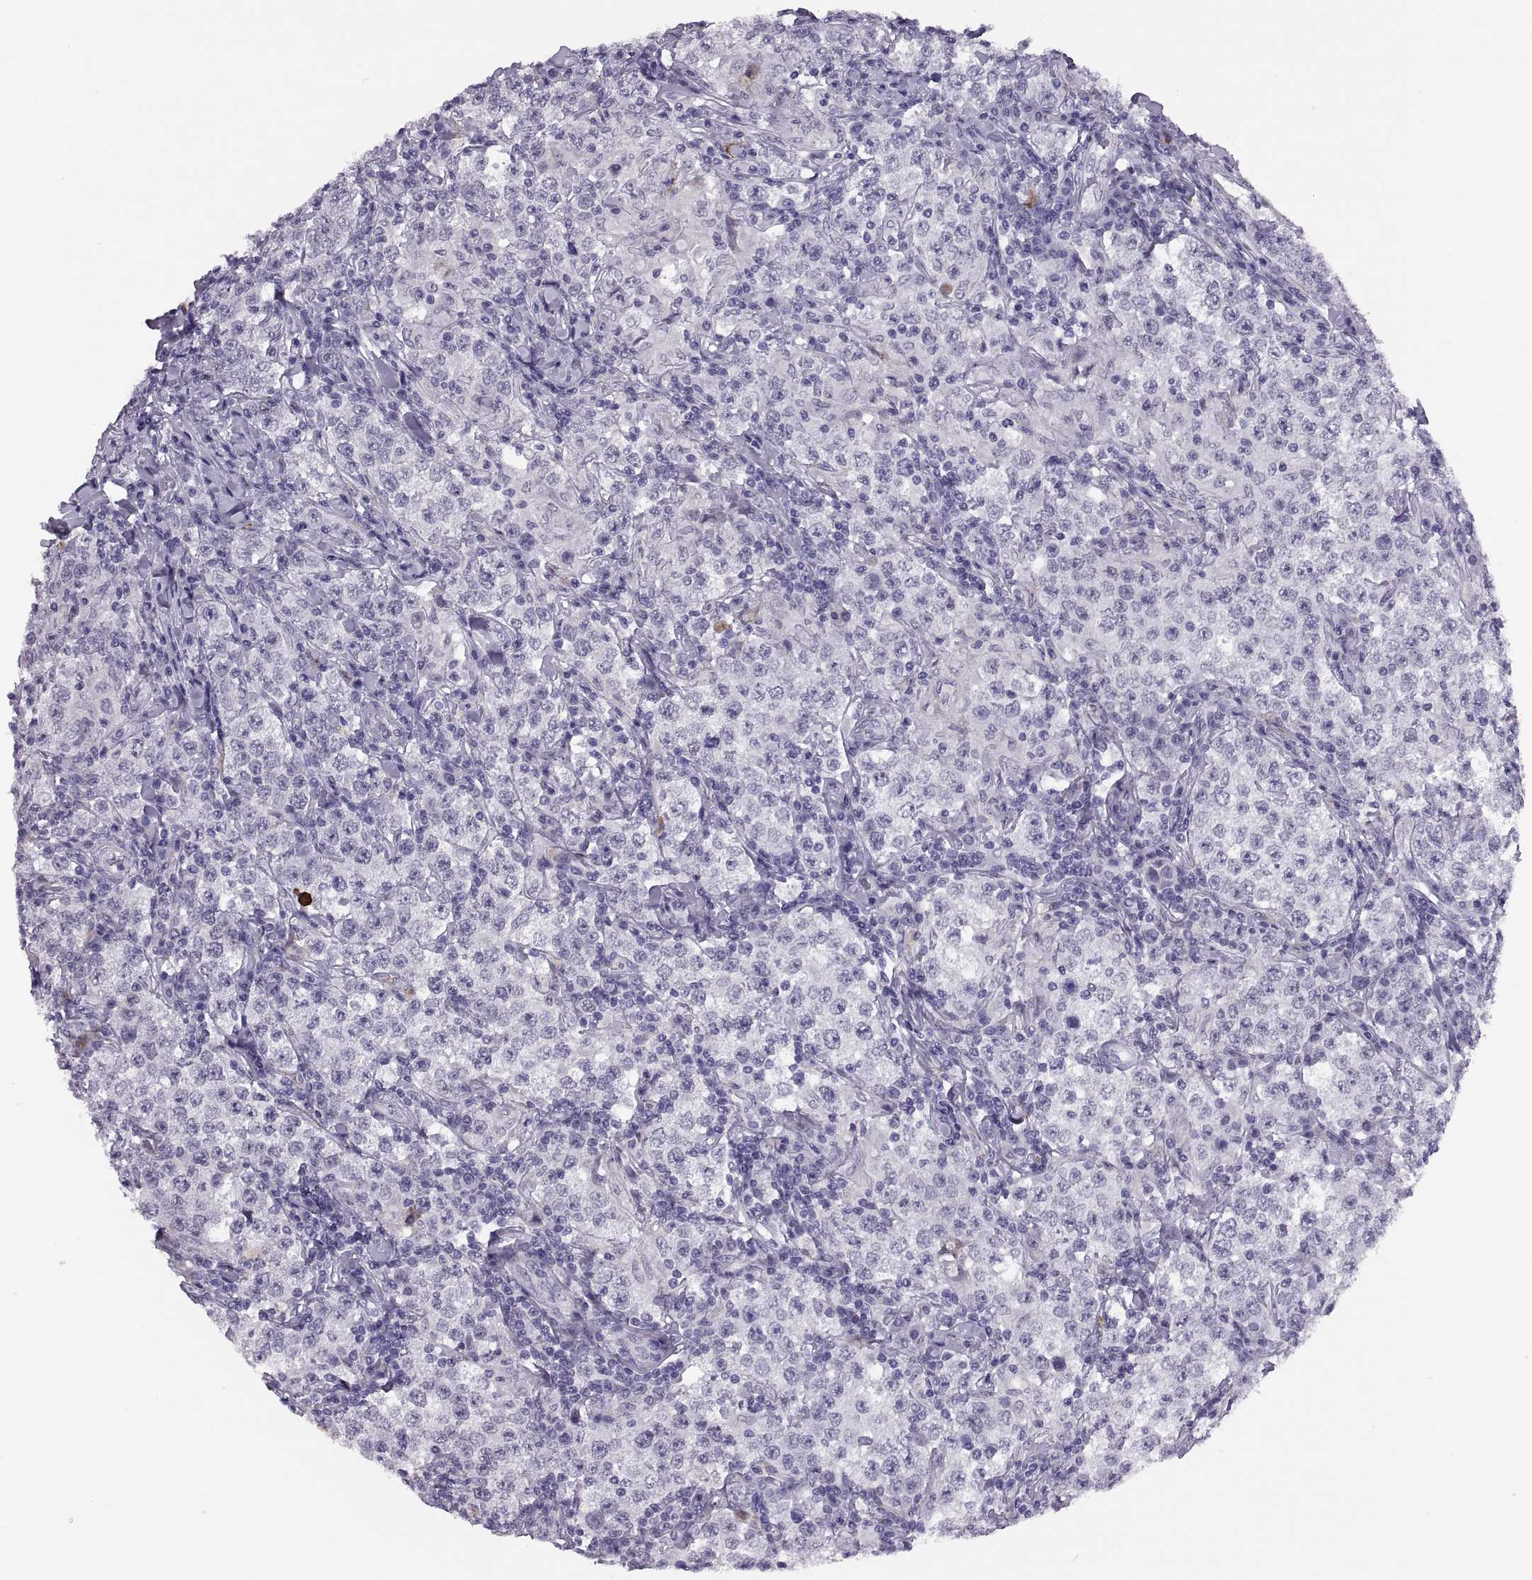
{"staining": {"intensity": "negative", "quantity": "none", "location": "none"}, "tissue": "testis cancer", "cell_type": "Tumor cells", "image_type": "cancer", "snomed": [{"axis": "morphology", "description": "Seminoma, NOS"}, {"axis": "morphology", "description": "Carcinoma, Embryonal, NOS"}, {"axis": "topography", "description": "Testis"}], "caption": "Immunohistochemistry (IHC) photomicrograph of neoplastic tissue: human testis cancer (seminoma) stained with DAB (3,3'-diaminobenzidine) reveals no significant protein positivity in tumor cells.", "gene": "QRICH2", "patient": {"sex": "male", "age": 41}}